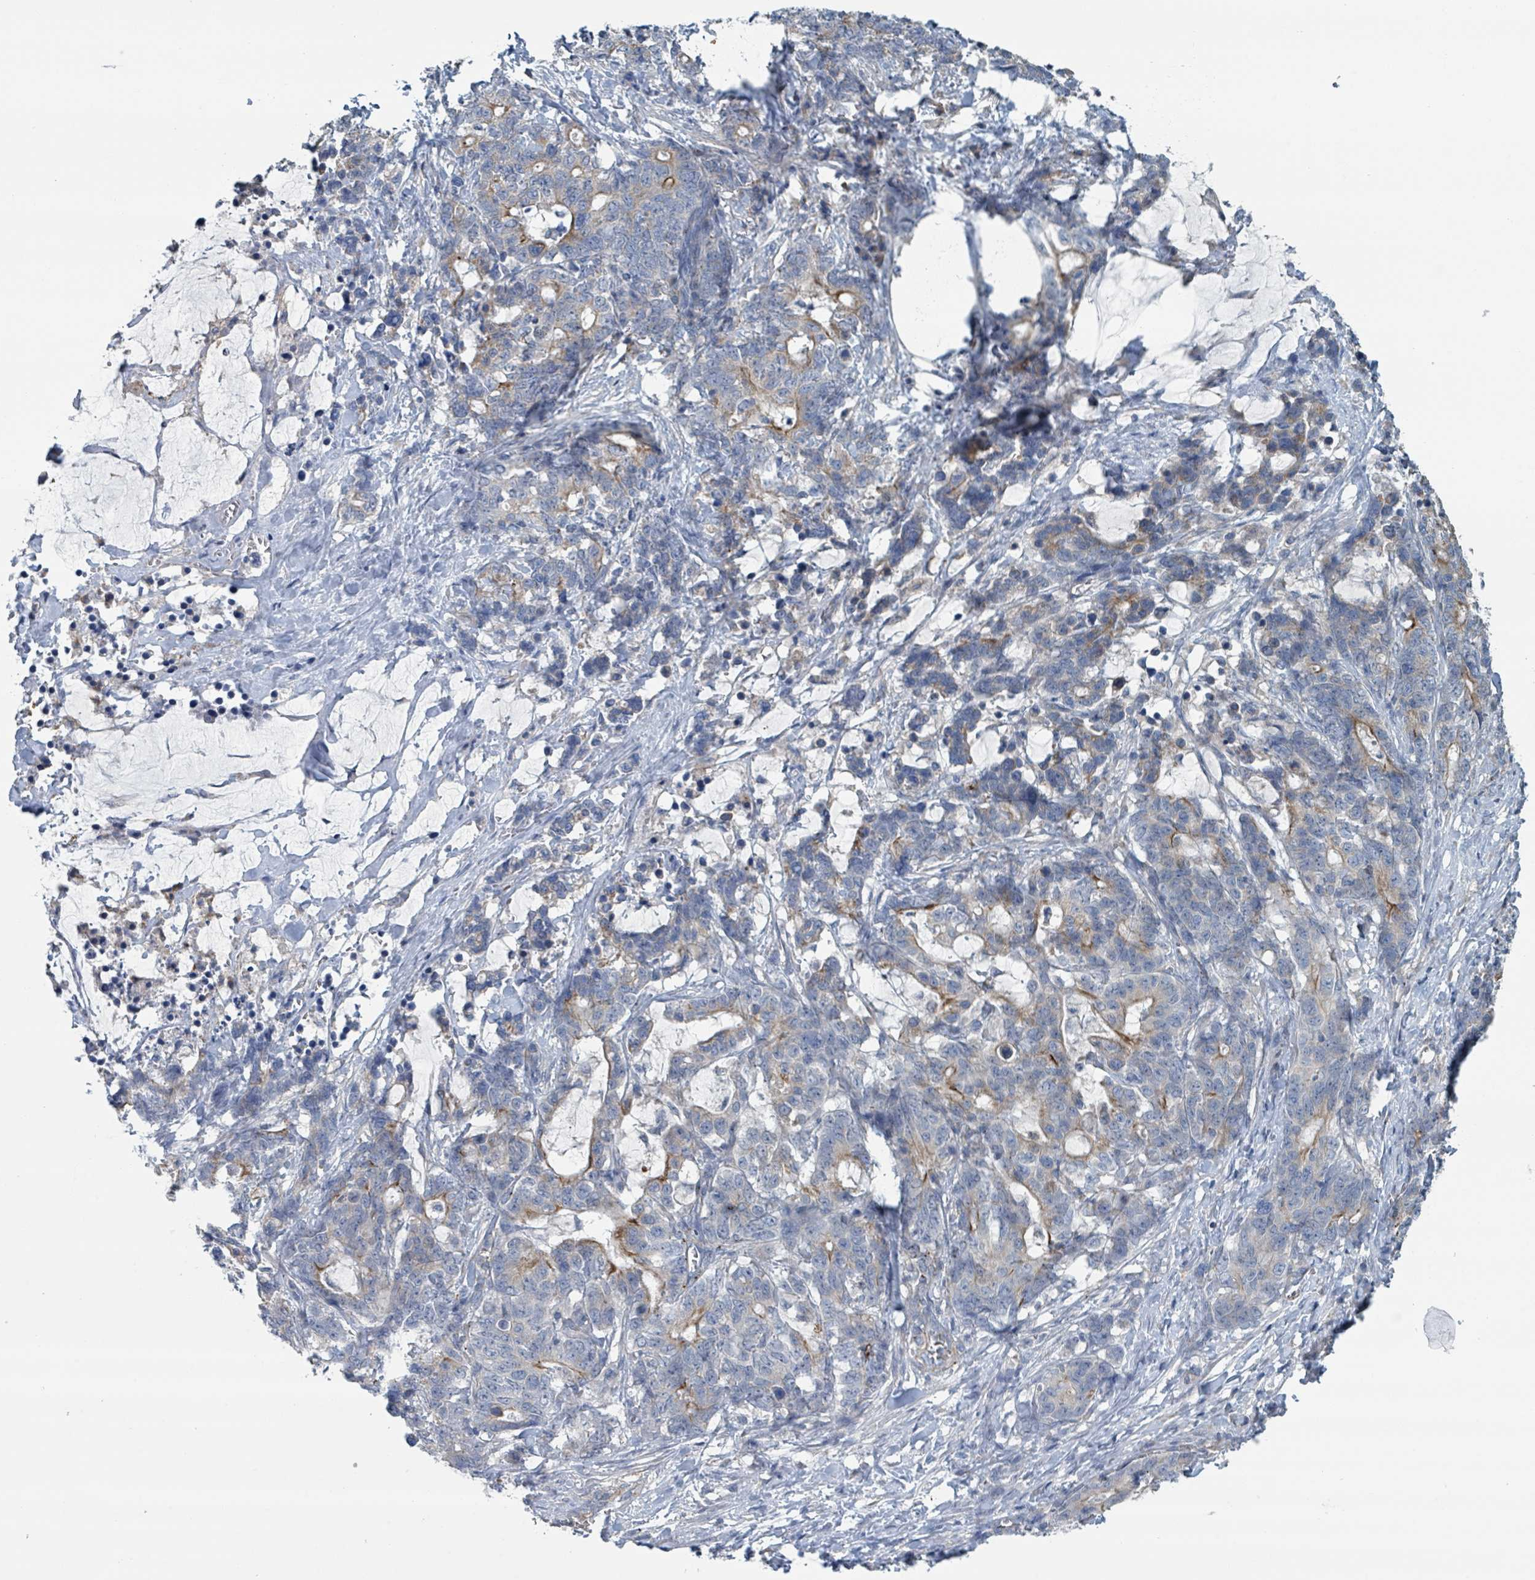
{"staining": {"intensity": "moderate", "quantity": "<25%", "location": "cytoplasmic/membranous"}, "tissue": "stomach cancer", "cell_type": "Tumor cells", "image_type": "cancer", "snomed": [{"axis": "morphology", "description": "Normal tissue, NOS"}, {"axis": "morphology", "description": "Adenocarcinoma, NOS"}, {"axis": "topography", "description": "Stomach"}], "caption": "This image reveals adenocarcinoma (stomach) stained with immunohistochemistry (IHC) to label a protein in brown. The cytoplasmic/membranous of tumor cells show moderate positivity for the protein. Nuclei are counter-stained blue.", "gene": "LRRC42", "patient": {"sex": "female", "age": 64}}